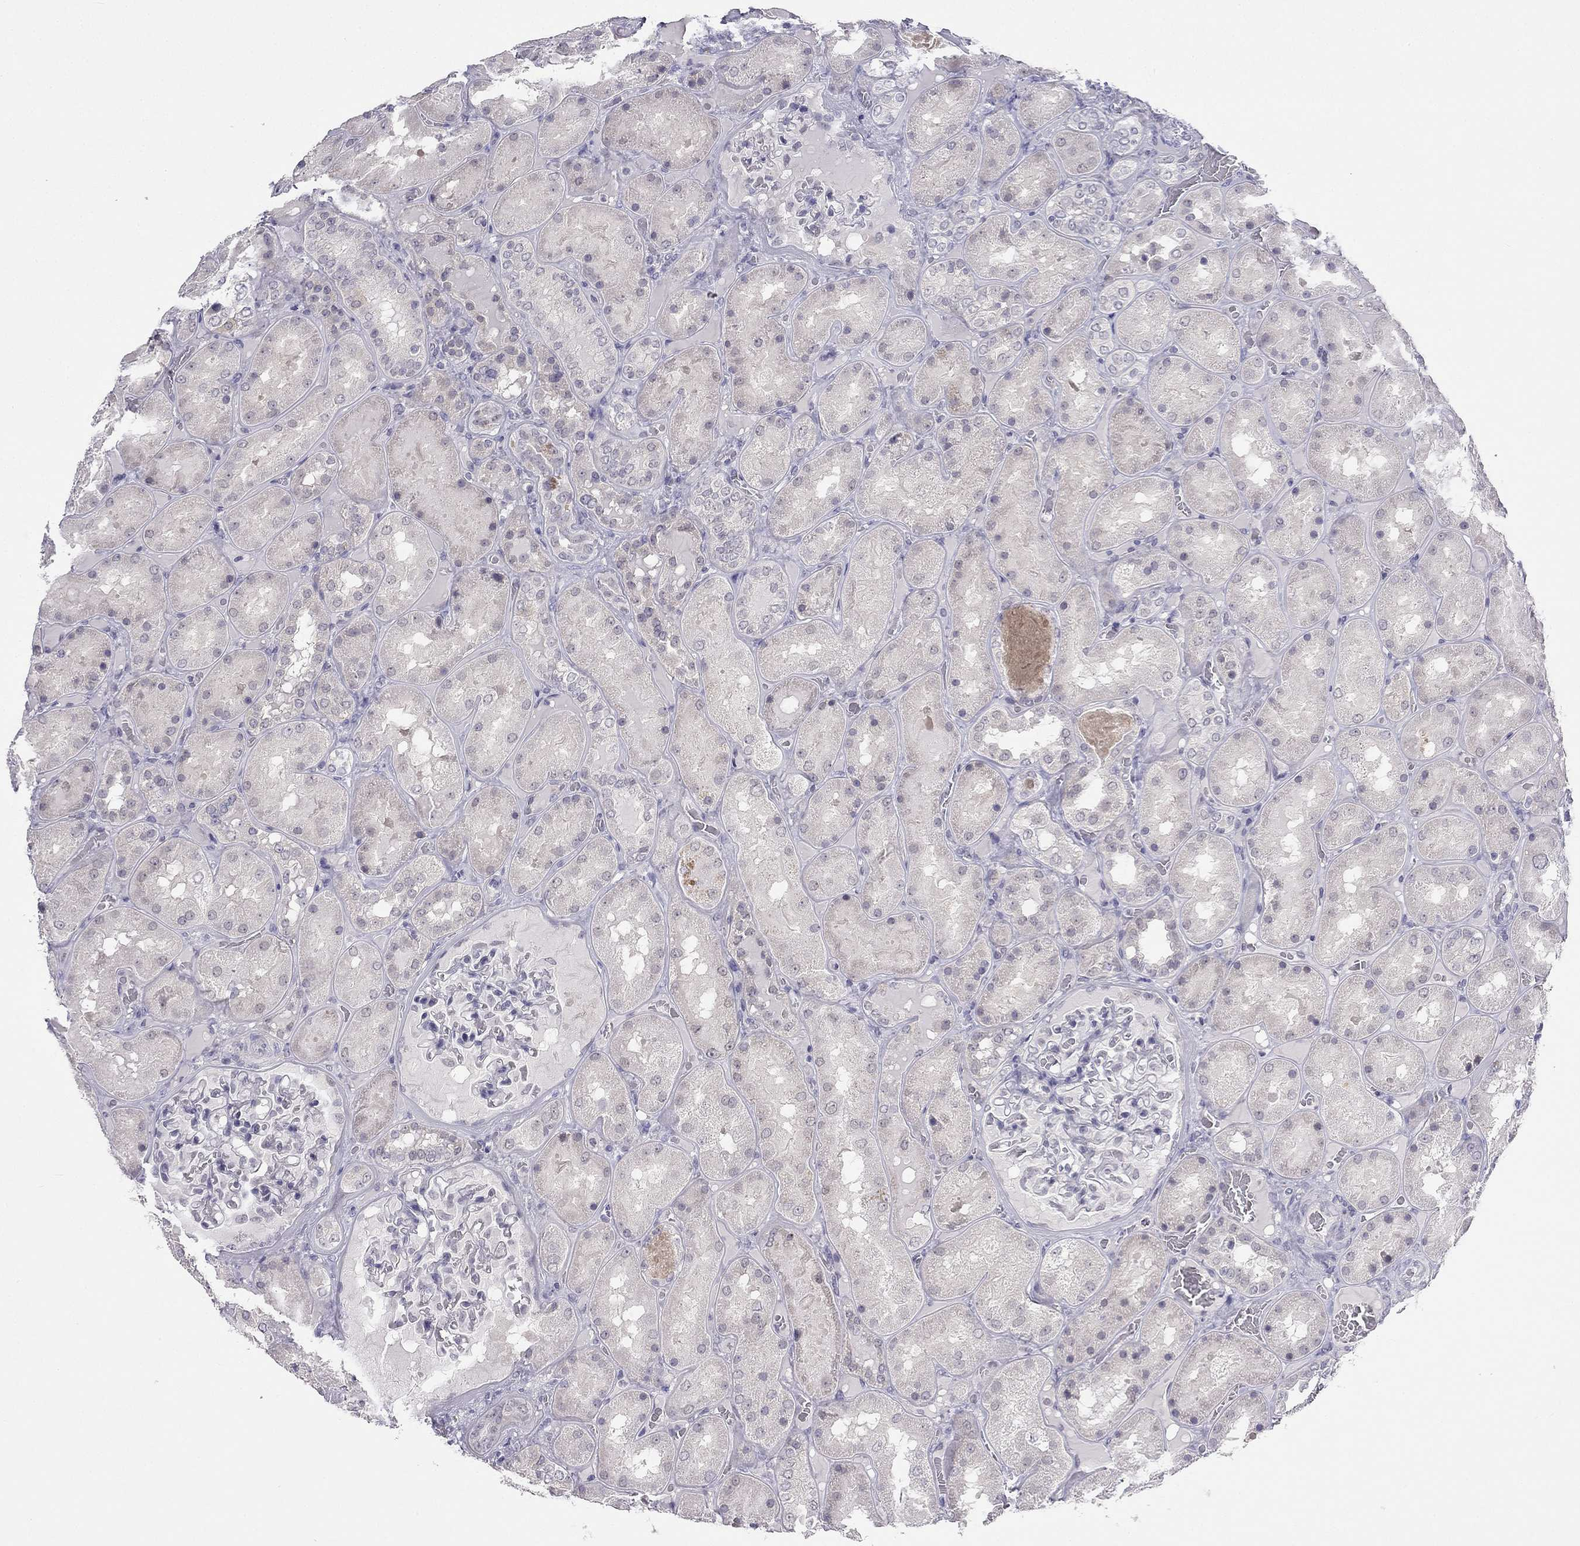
{"staining": {"intensity": "negative", "quantity": "none", "location": "none"}, "tissue": "kidney", "cell_type": "Cells in glomeruli", "image_type": "normal", "snomed": [{"axis": "morphology", "description": "Normal tissue, NOS"}, {"axis": "topography", "description": "Kidney"}], "caption": "The micrograph shows no significant positivity in cells in glomeruli of kidney.", "gene": "C16orf89", "patient": {"sex": "male", "age": 73}}